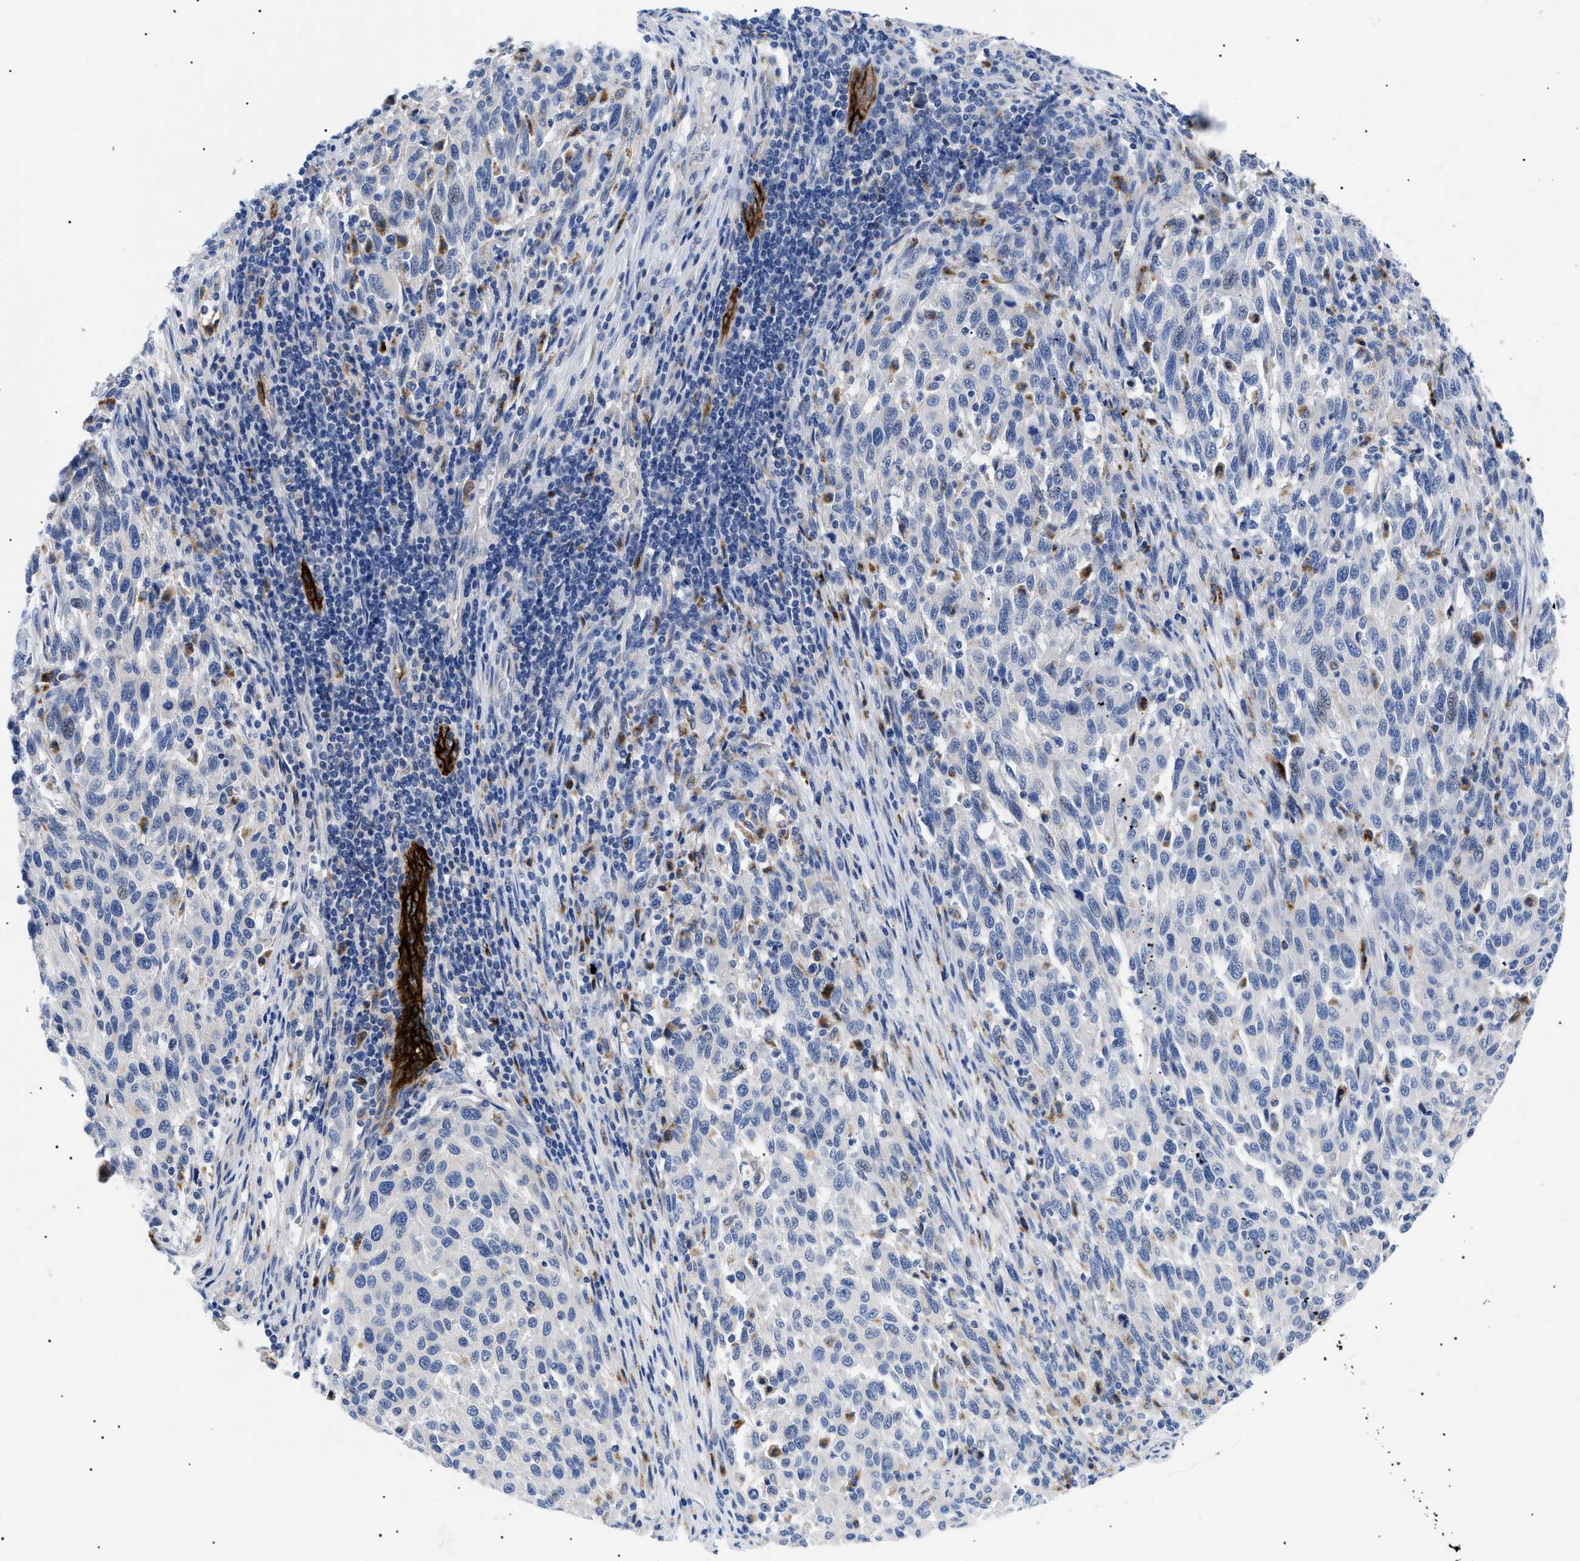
{"staining": {"intensity": "negative", "quantity": "none", "location": "none"}, "tissue": "melanoma", "cell_type": "Tumor cells", "image_type": "cancer", "snomed": [{"axis": "morphology", "description": "Malignant melanoma, Metastatic site"}, {"axis": "topography", "description": "Lymph node"}], "caption": "DAB (3,3'-diaminobenzidine) immunohistochemical staining of human melanoma demonstrates no significant staining in tumor cells.", "gene": "ACKR1", "patient": {"sex": "male", "age": 61}}